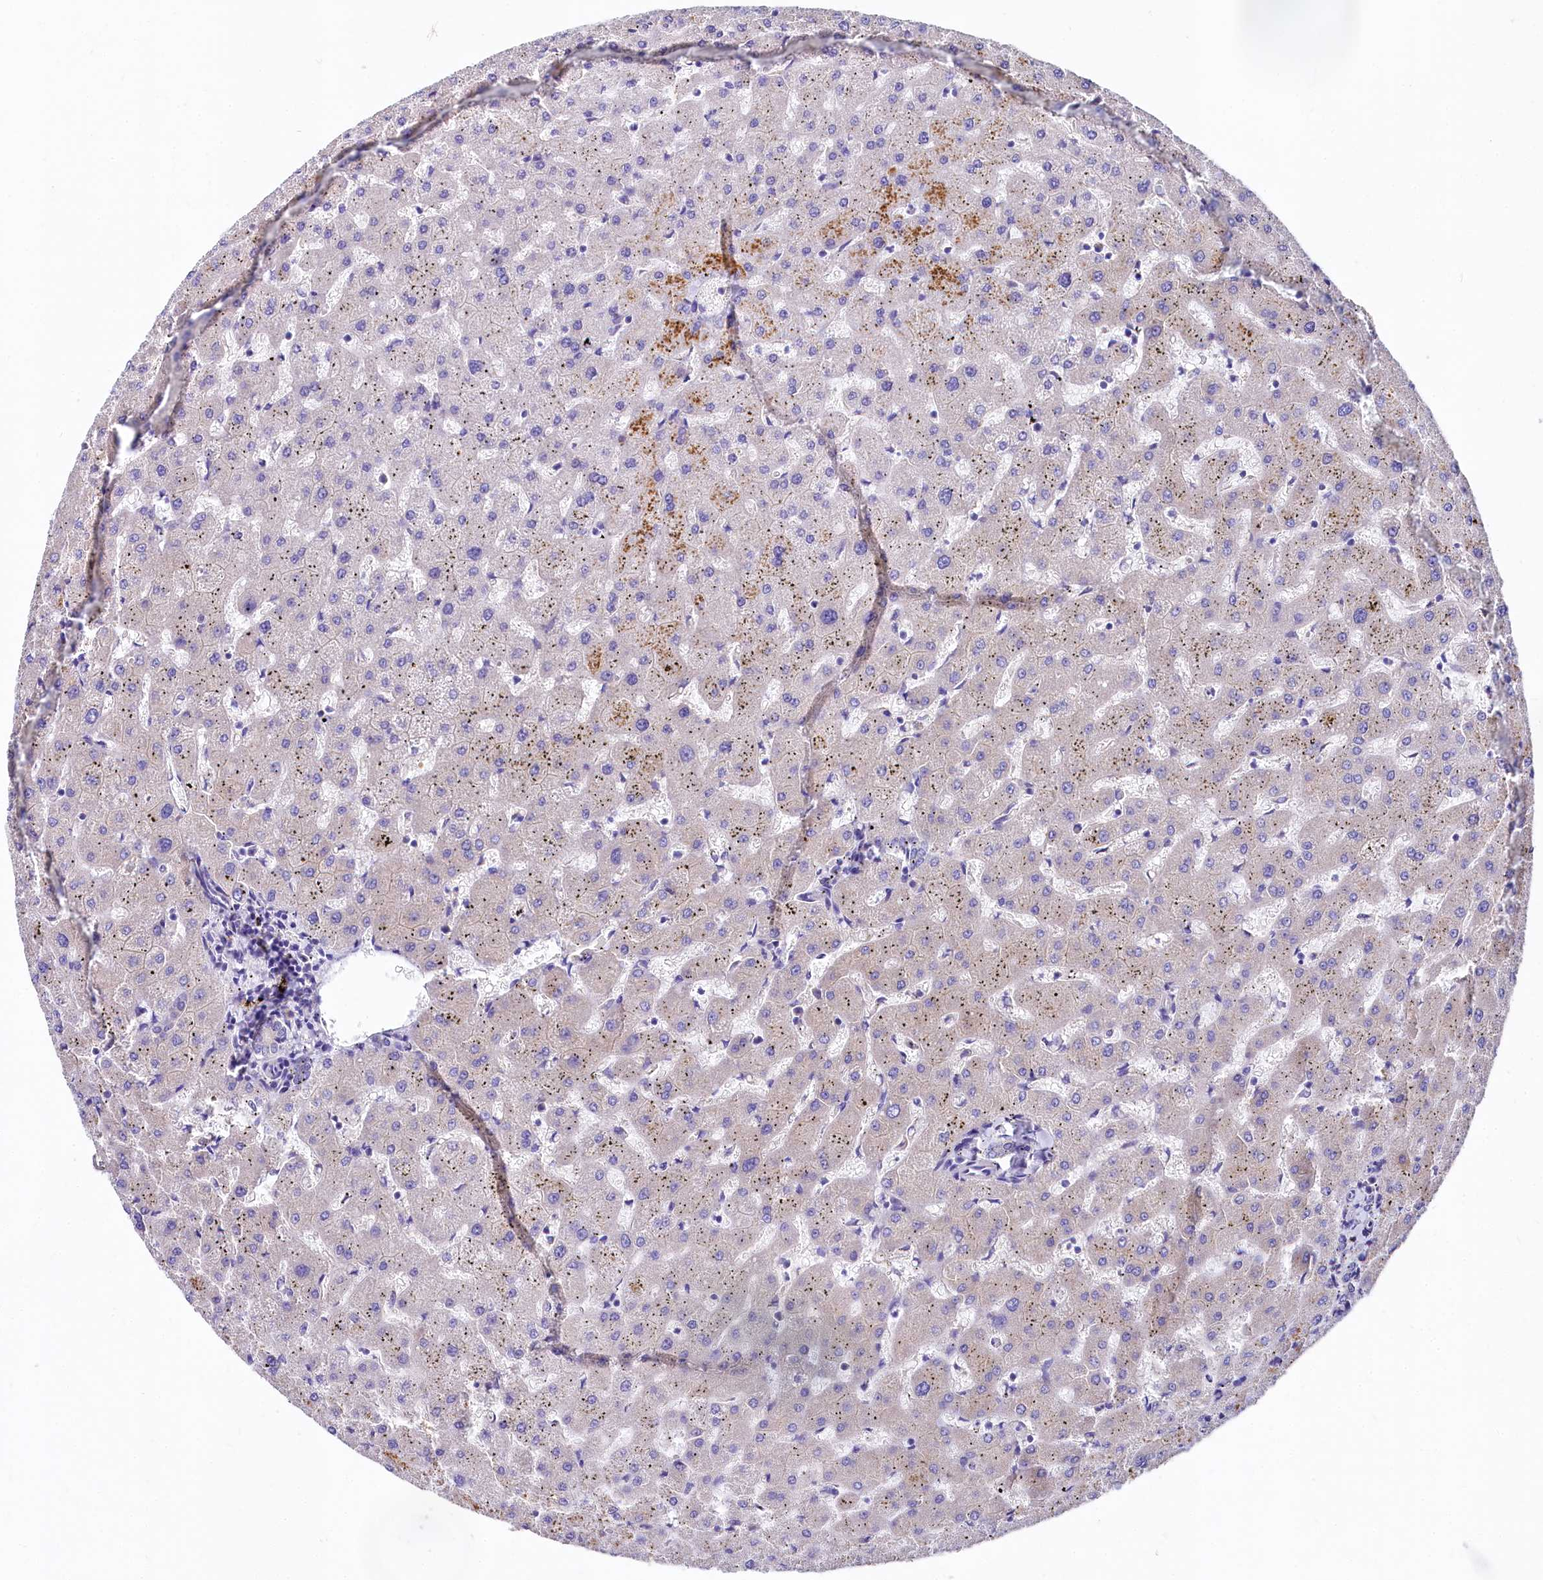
{"staining": {"intensity": "negative", "quantity": "none", "location": "none"}, "tissue": "liver", "cell_type": "Cholangiocytes", "image_type": "normal", "snomed": [{"axis": "morphology", "description": "Normal tissue, NOS"}, {"axis": "topography", "description": "Liver"}], "caption": "Cholangiocytes show no significant protein expression in unremarkable liver. The staining is performed using DAB (3,3'-diaminobenzidine) brown chromogen with nuclei counter-stained in using hematoxylin.", "gene": "QARS1", "patient": {"sex": "female", "age": 63}}